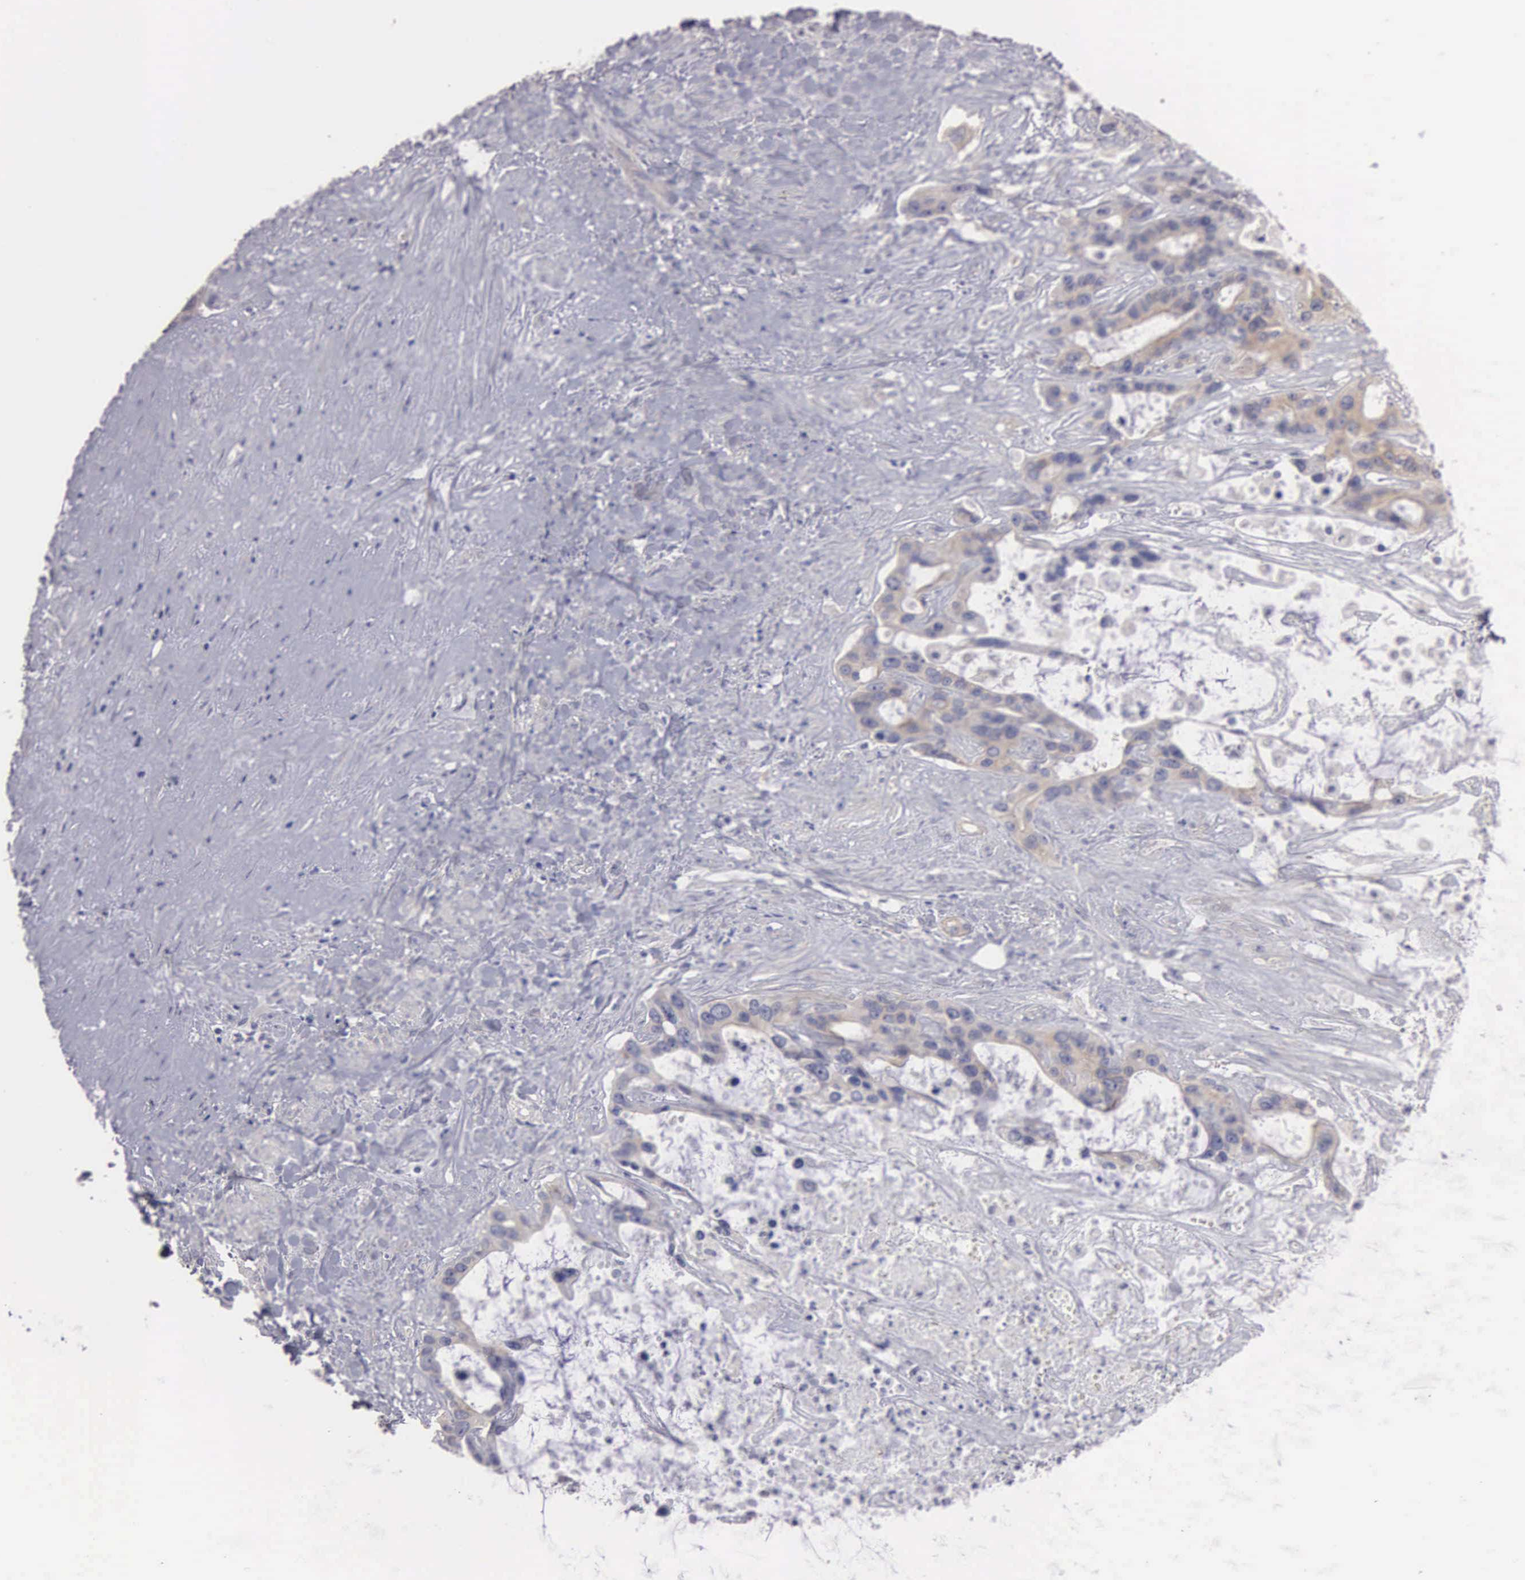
{"staining": {"intensity": "weak", "quantity": ">75%", "location": "cytoplasmic/membranous"}, "tissue": "liver cancer", "cell_type": "Tumor cells", "image_type": "cancer", "snomed": [{"axis": "morphology", "description": "Cholangiocarcinoma"}, {"axis": "topography", "description": "Liver"}], "caption": "Immunohistochemistry staining of cholangiocarcinoma (liver), which demonstrates low levels of weak cytoplasmic/membranous positivity in approximately >75% of tumor cells indicating weak cytoplasmic/membranous protein staining. The staining was performed using DAB (3,3'-diaminobenzidine) (brown) for protein detection and nuclei were counterstained in hematoxylin (blue).", "gene": "CEP170B", "patient": {"sex": "female", "age": 65}}